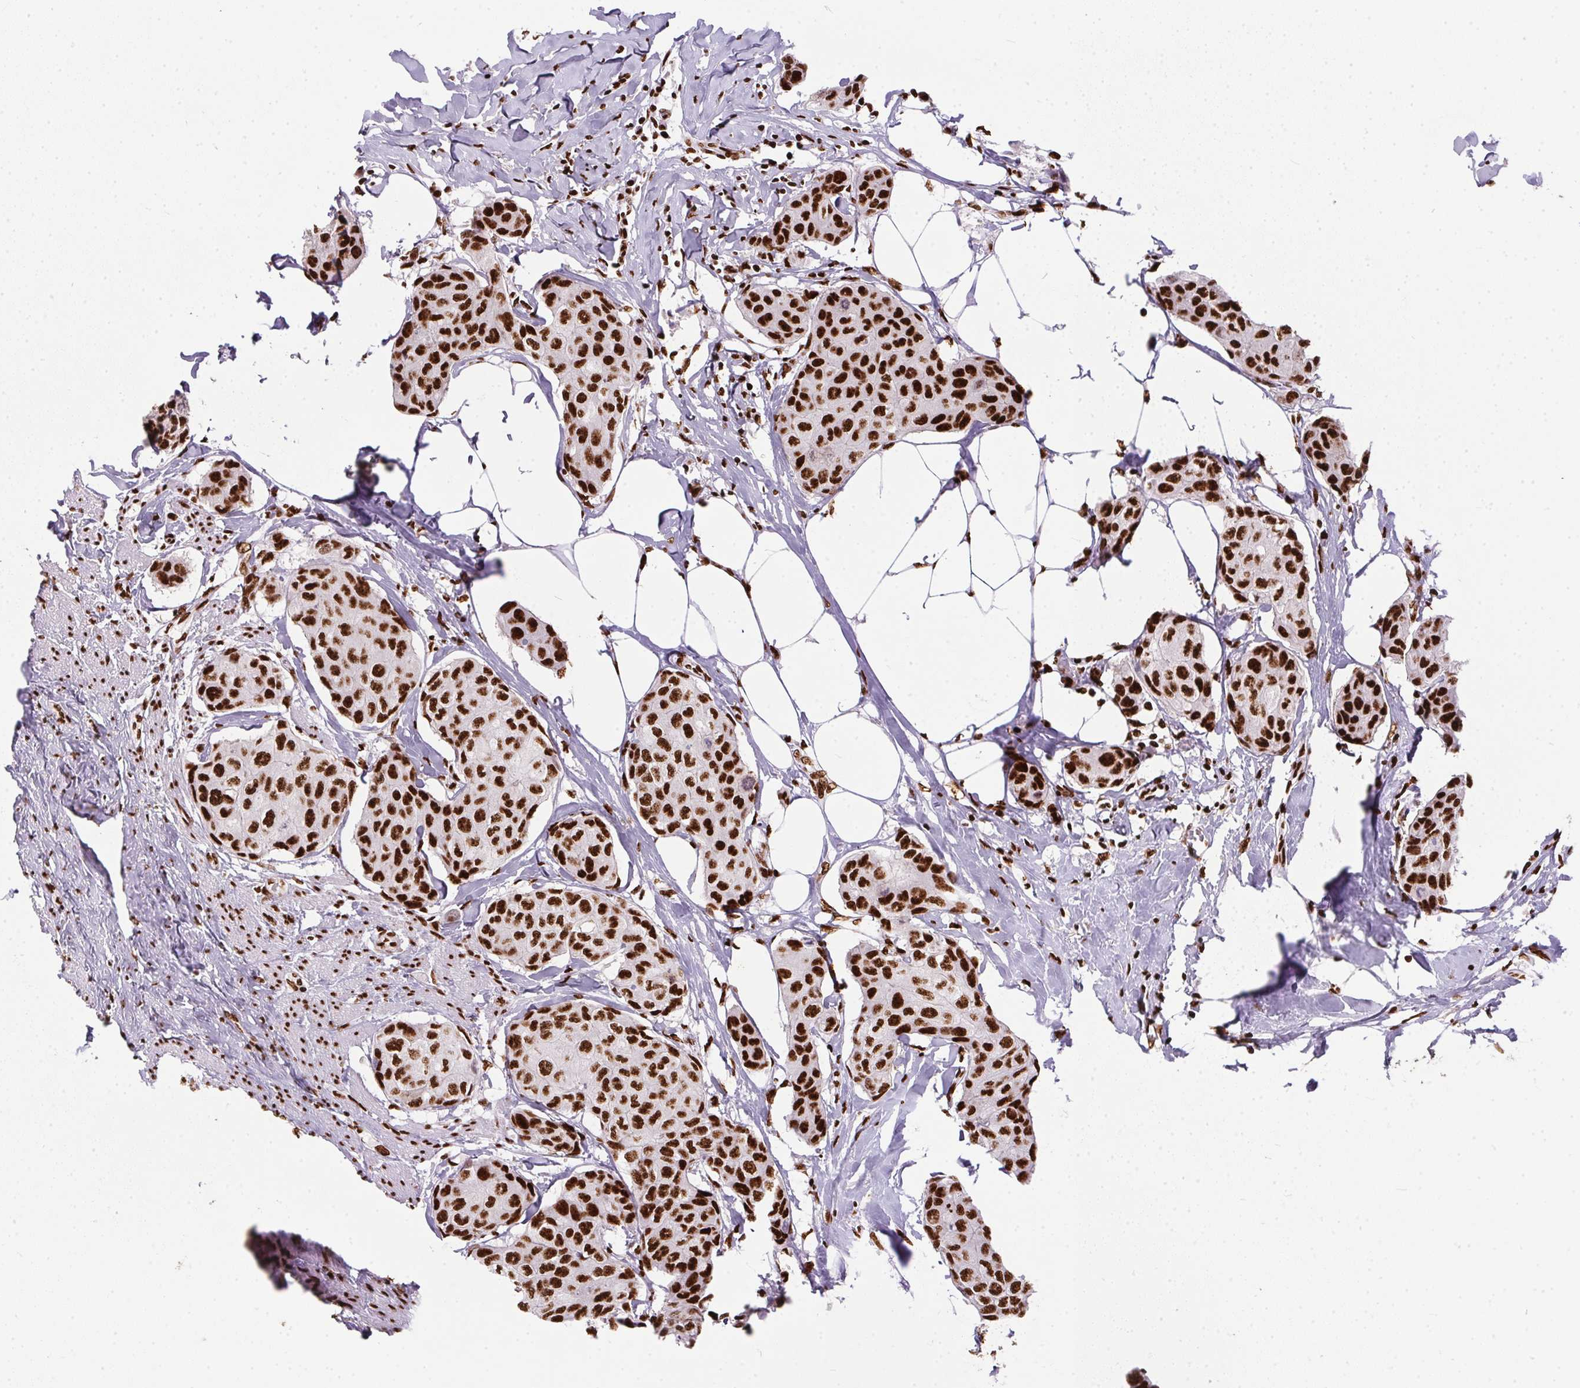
{"staining": {"intensity": "strong", "quantity": ">75%", "location": "nuclear"}, "tissue": "breast cancer", "cell_type": "Tumor cells", "image_type": "cancer", "snomed": [{"axis": "morphology", "description": "Duct carcinoma"}, {"axis": "topography", "description": "Breast"}], "caption": "About >75% of tumor cells in intraductal carcinoma (breast) display strong nuclear protein staining as visualized by brown immunohistochemical staining.", "gene": "PAGE3", "patient": {"sex": "female", "age": 80}}